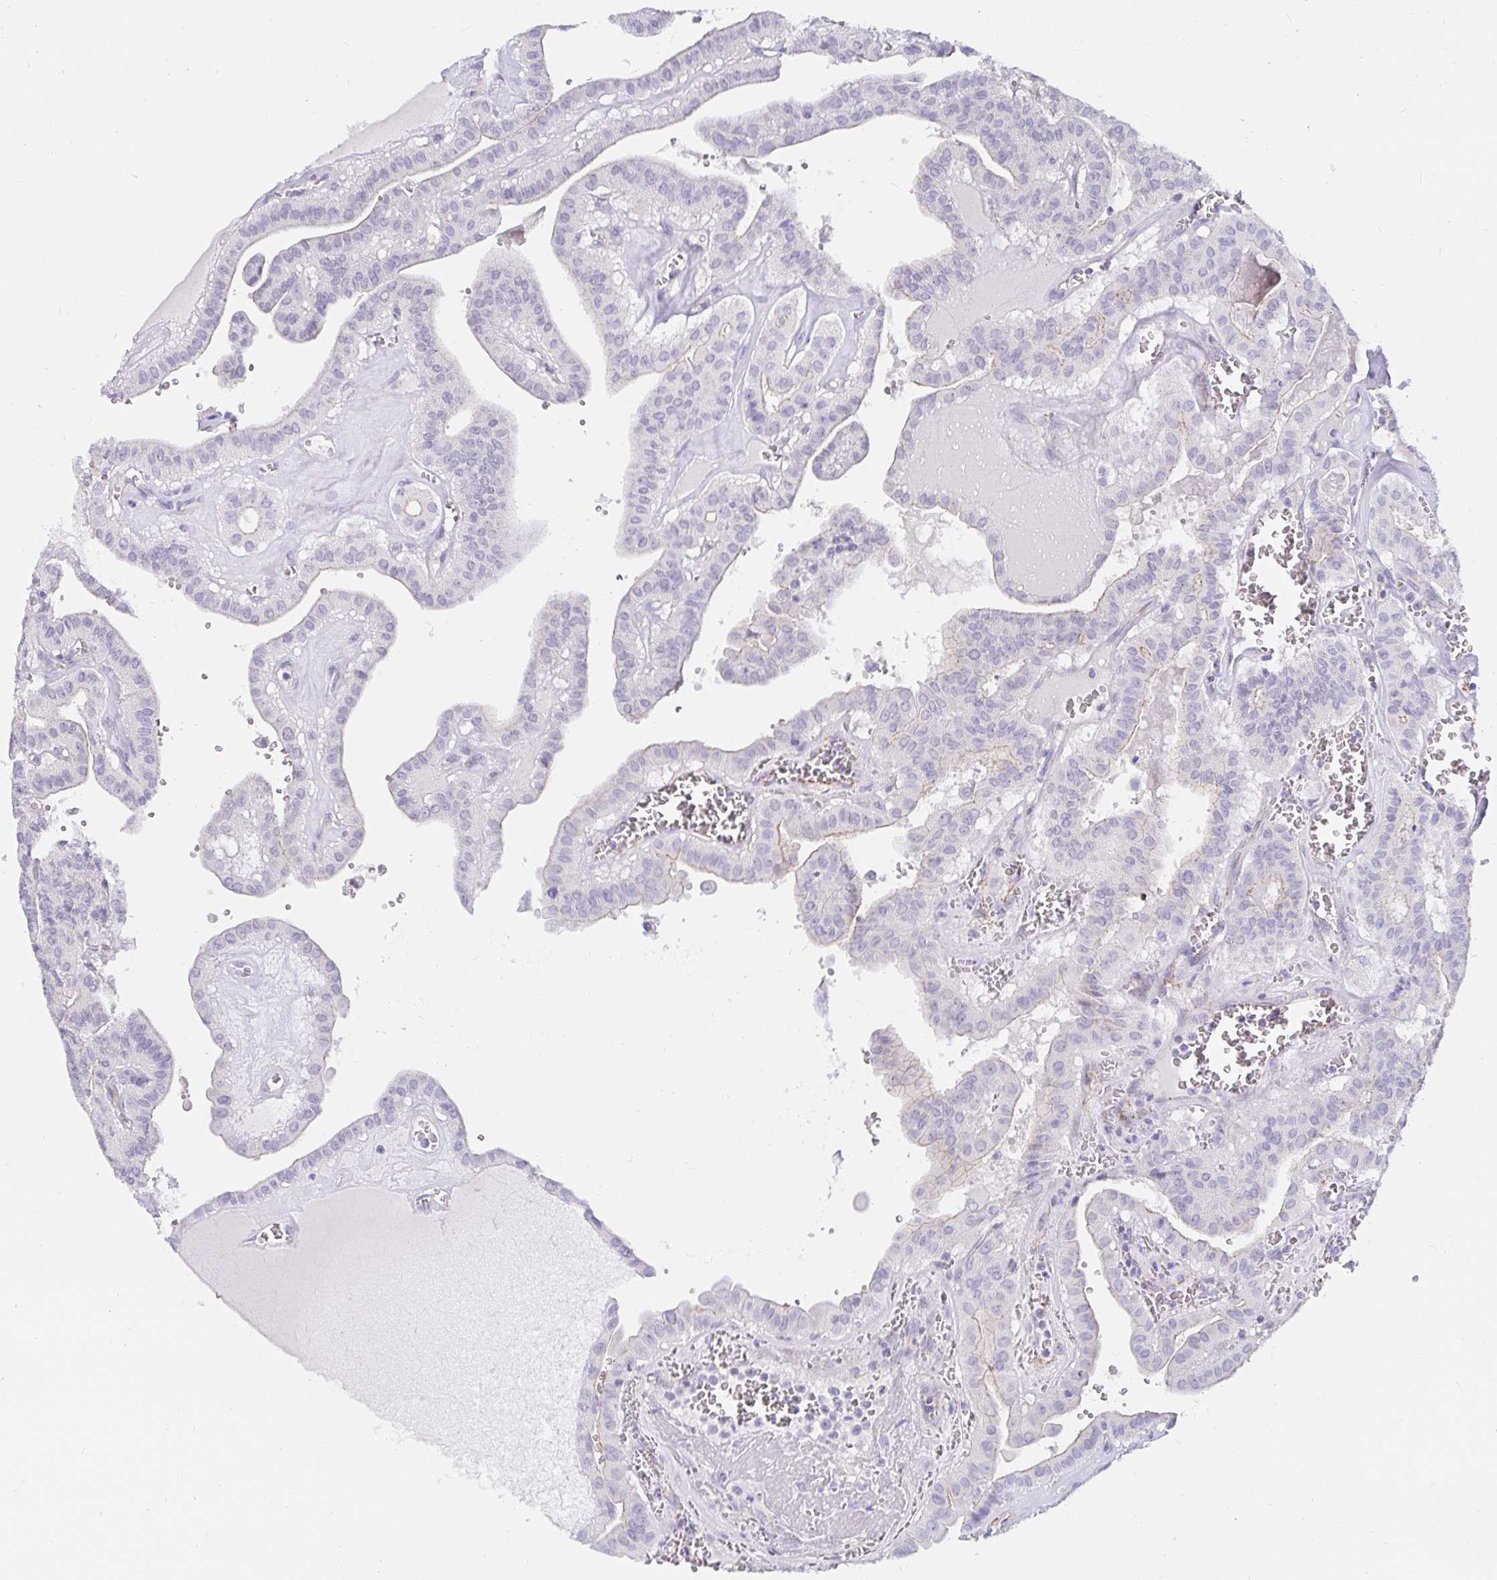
{"staining": {"intensity": "weak", "quantity": "<25%", "location": "cytoplasmic/membranous"}, "tissue": "thyroid cancer", "cell_type": "Tumor cells", "image_type": "cancer", "snomed": [{"axis": "morphology", "description": "Papillary adenocarcinoma, NOS"}, {"axis": "topography", "description": "Thyroid gland"}], "caption": "This is an immunohistochemistry photomicrograph of human thyroid cancer (papillary adenocarcinoma). There is no expression in tumor cells.", "gene": "PDX1", "patient": {"sex": "male", "age": 52}}